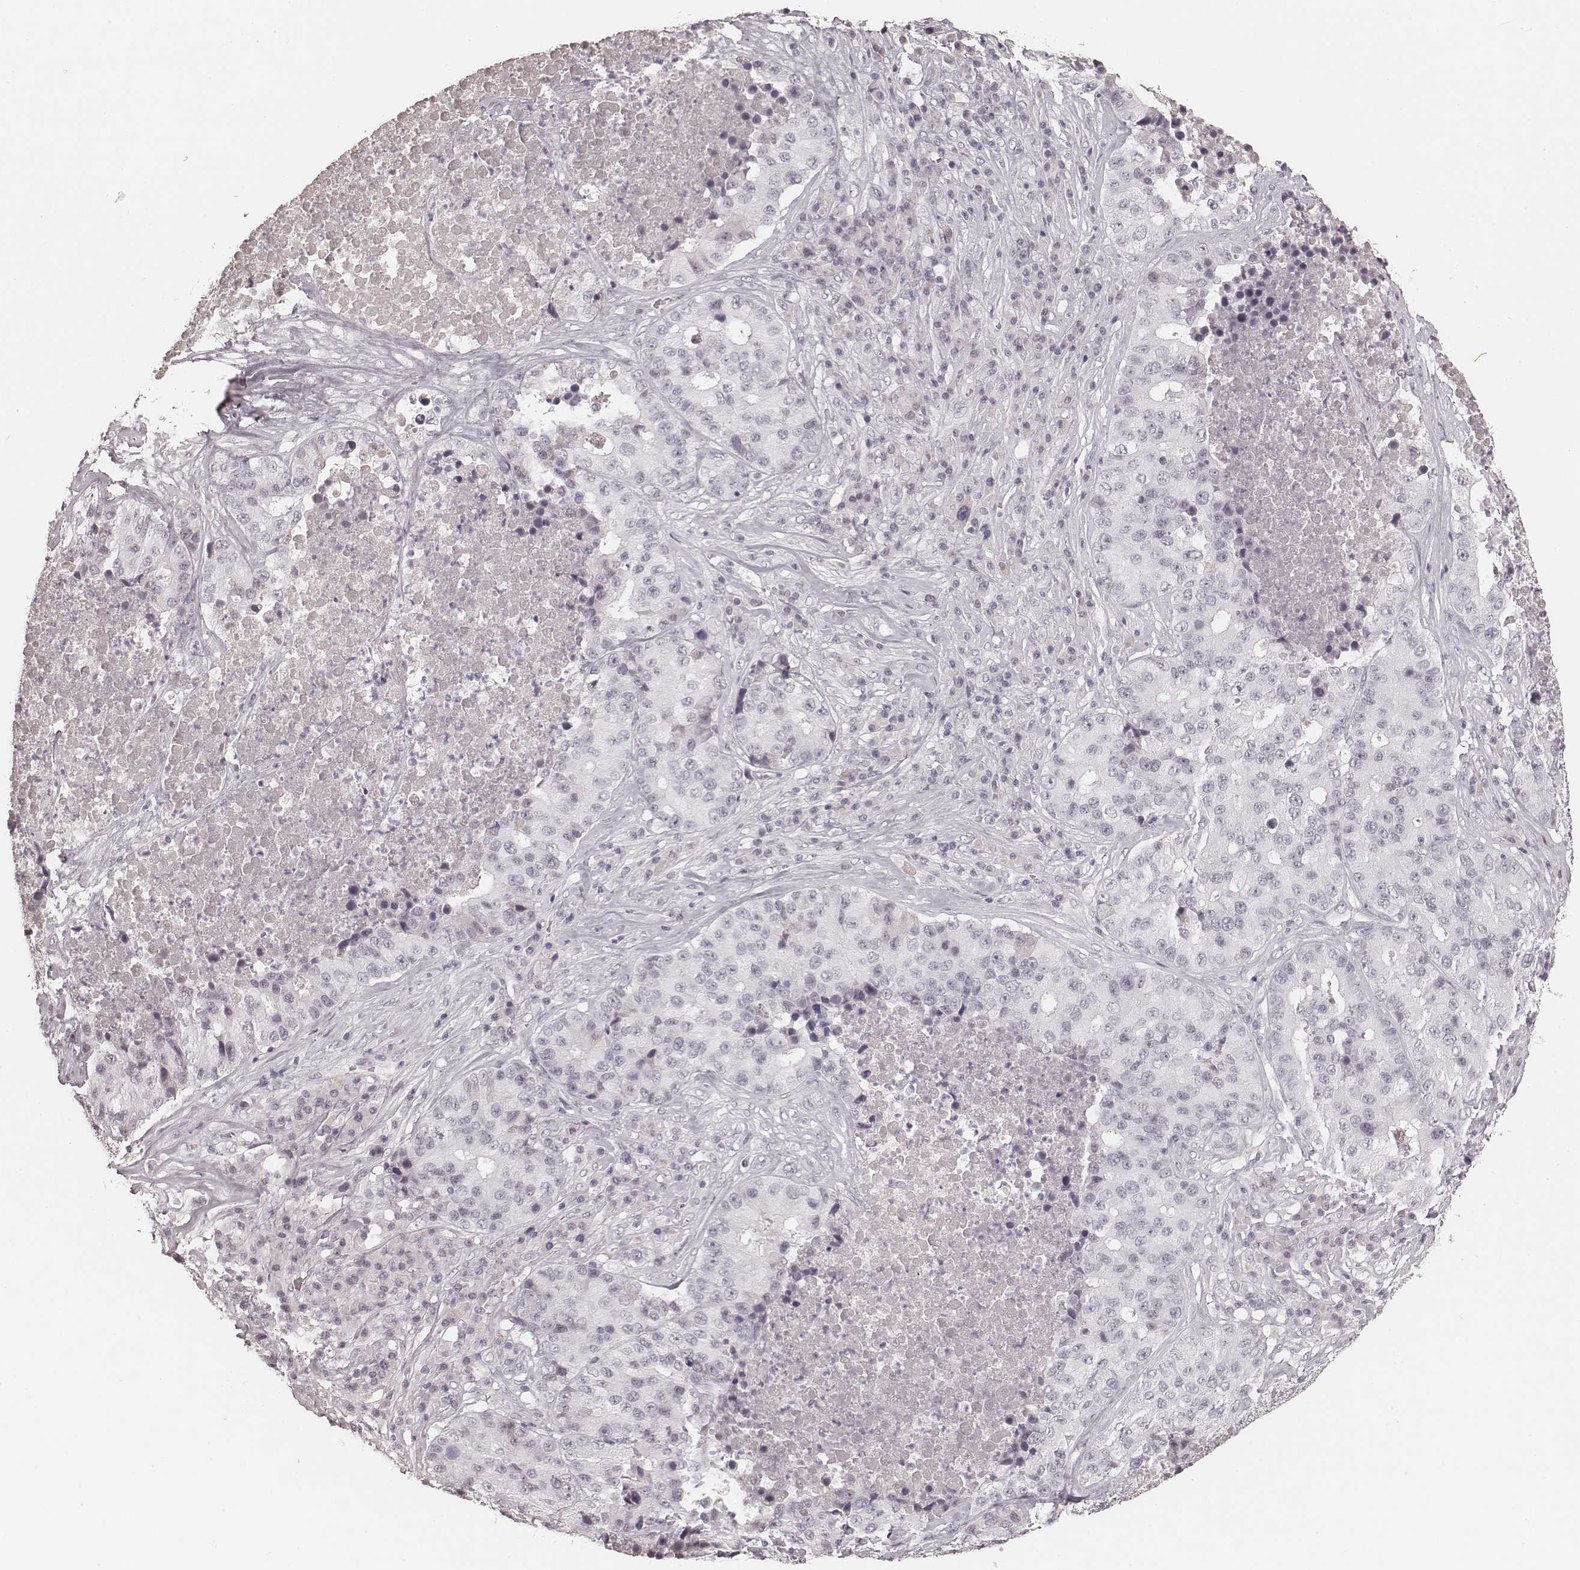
{"staining": {"intensity": "negative", "quantity": "none", "location": "none"}, "tissue": "stomach cancer", "cell_type": "Tumor cells", "image_type": "cancer", "snomed": [{"axis": "morphology", "description": "Adenocarcinoma, NOS"}, {"axis": "topography", "description": "Stomach"}], "caption": "This is an immunohistochemistry (IHC) photomicrograph of human stomach cancer (adenocarcinoma). There is no expression in tumor cells.", "gene": "MSX1", "patient": {"sex": "male", "age": 71}}